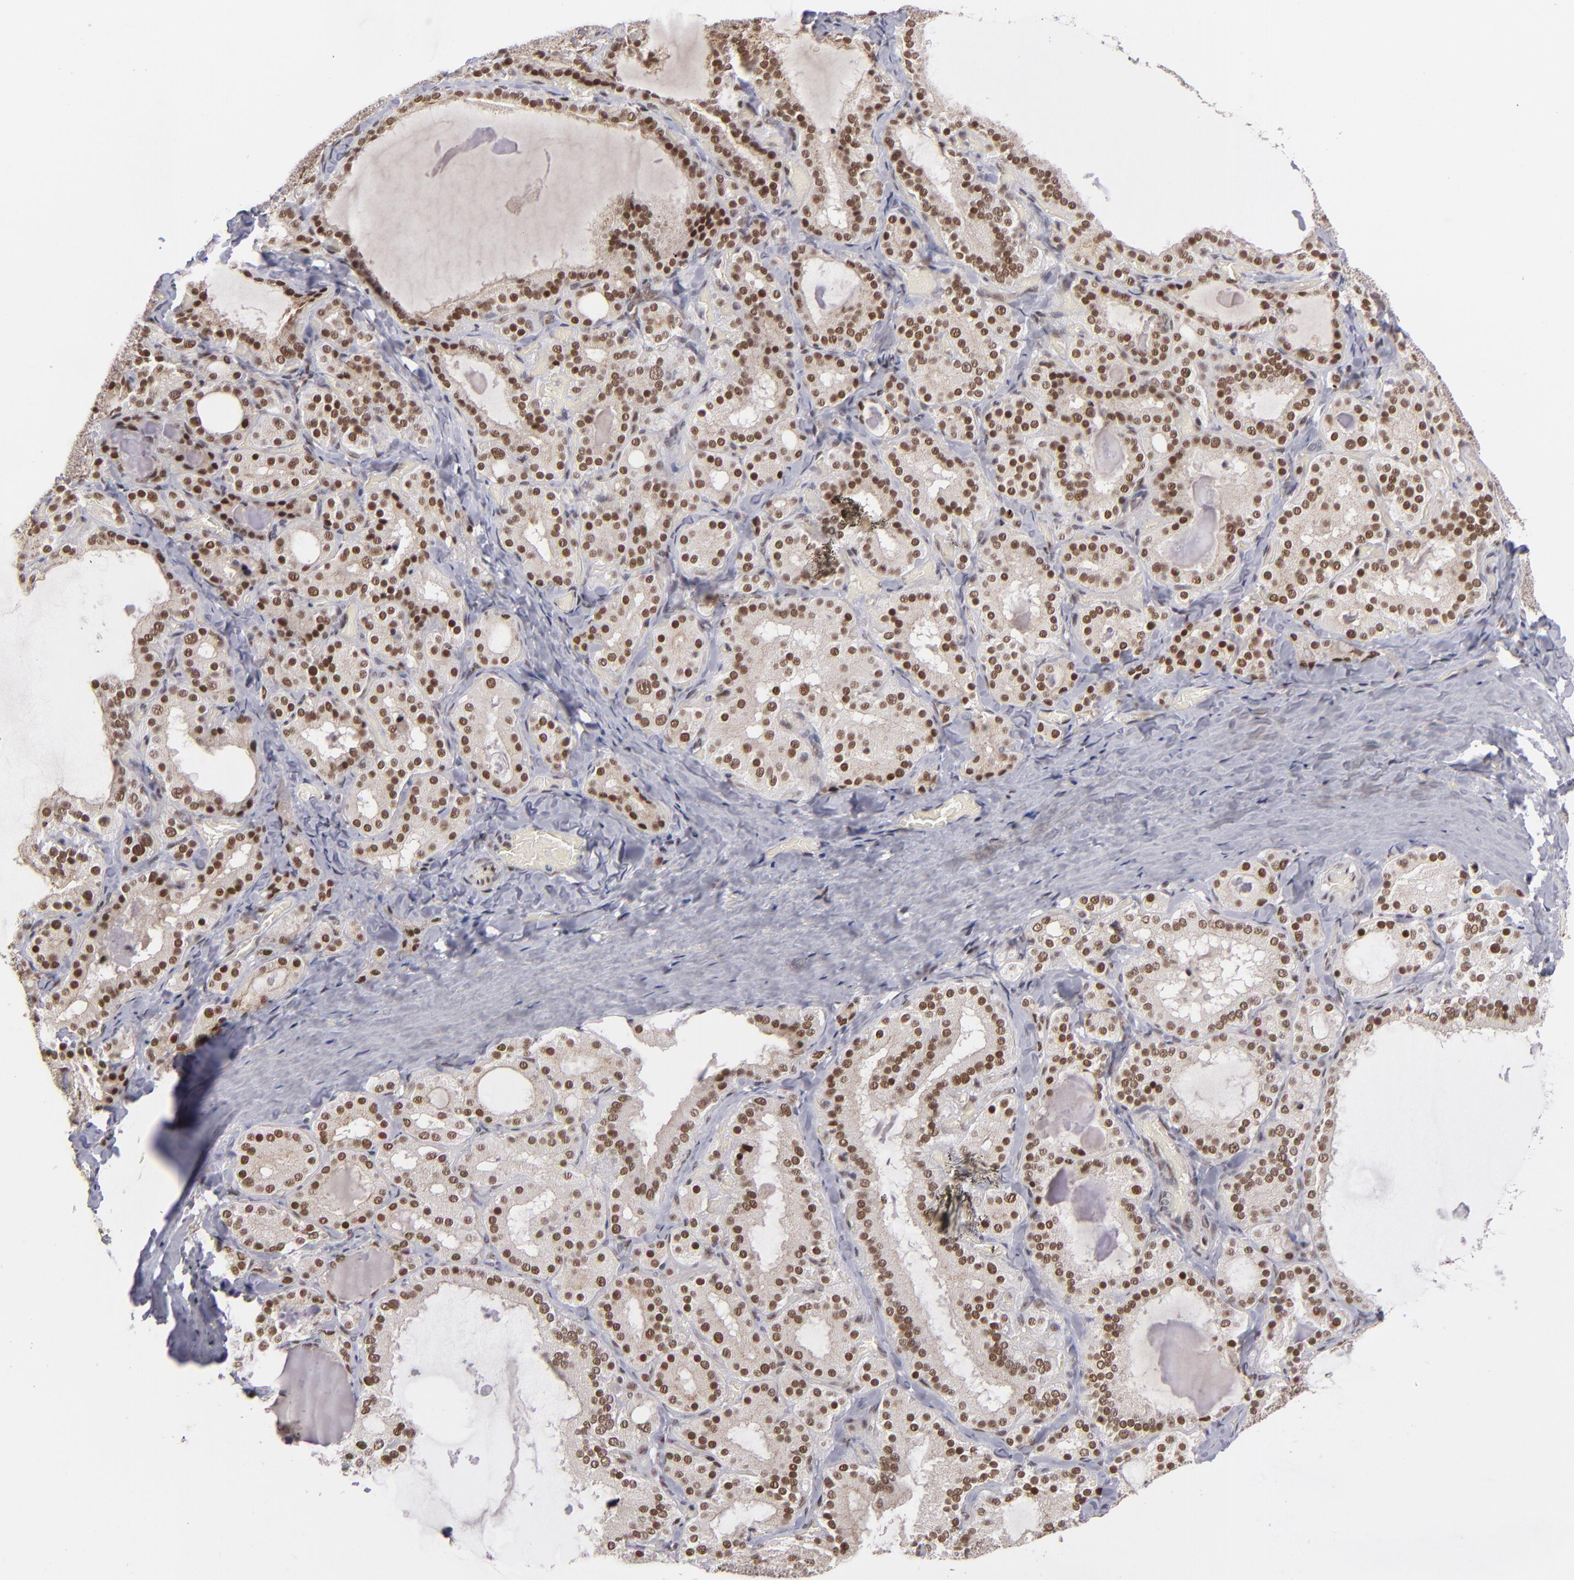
{"staining": {"intensity": "moderate", "quantity": ">75%", "location": "nuclear"}, "tissue": "thyroid gland", "cell_type": "Glandular cells", "image_type": "normal", "snomed": [{"axis": "morphology", "description": "Normal tissue, NOS"}, {"axis": "topography", "description": "Thyroid gland"}], "caption": "Protein expression analysis of normal thyroid gland reveals moderate nuclear expression in approximately >75% of glandular cells. Ihc stains the protein of interest in brown and the nuclei are stained blue.", "gene": "MLLT3", "patient": {"sex": "female", "age": 33}}